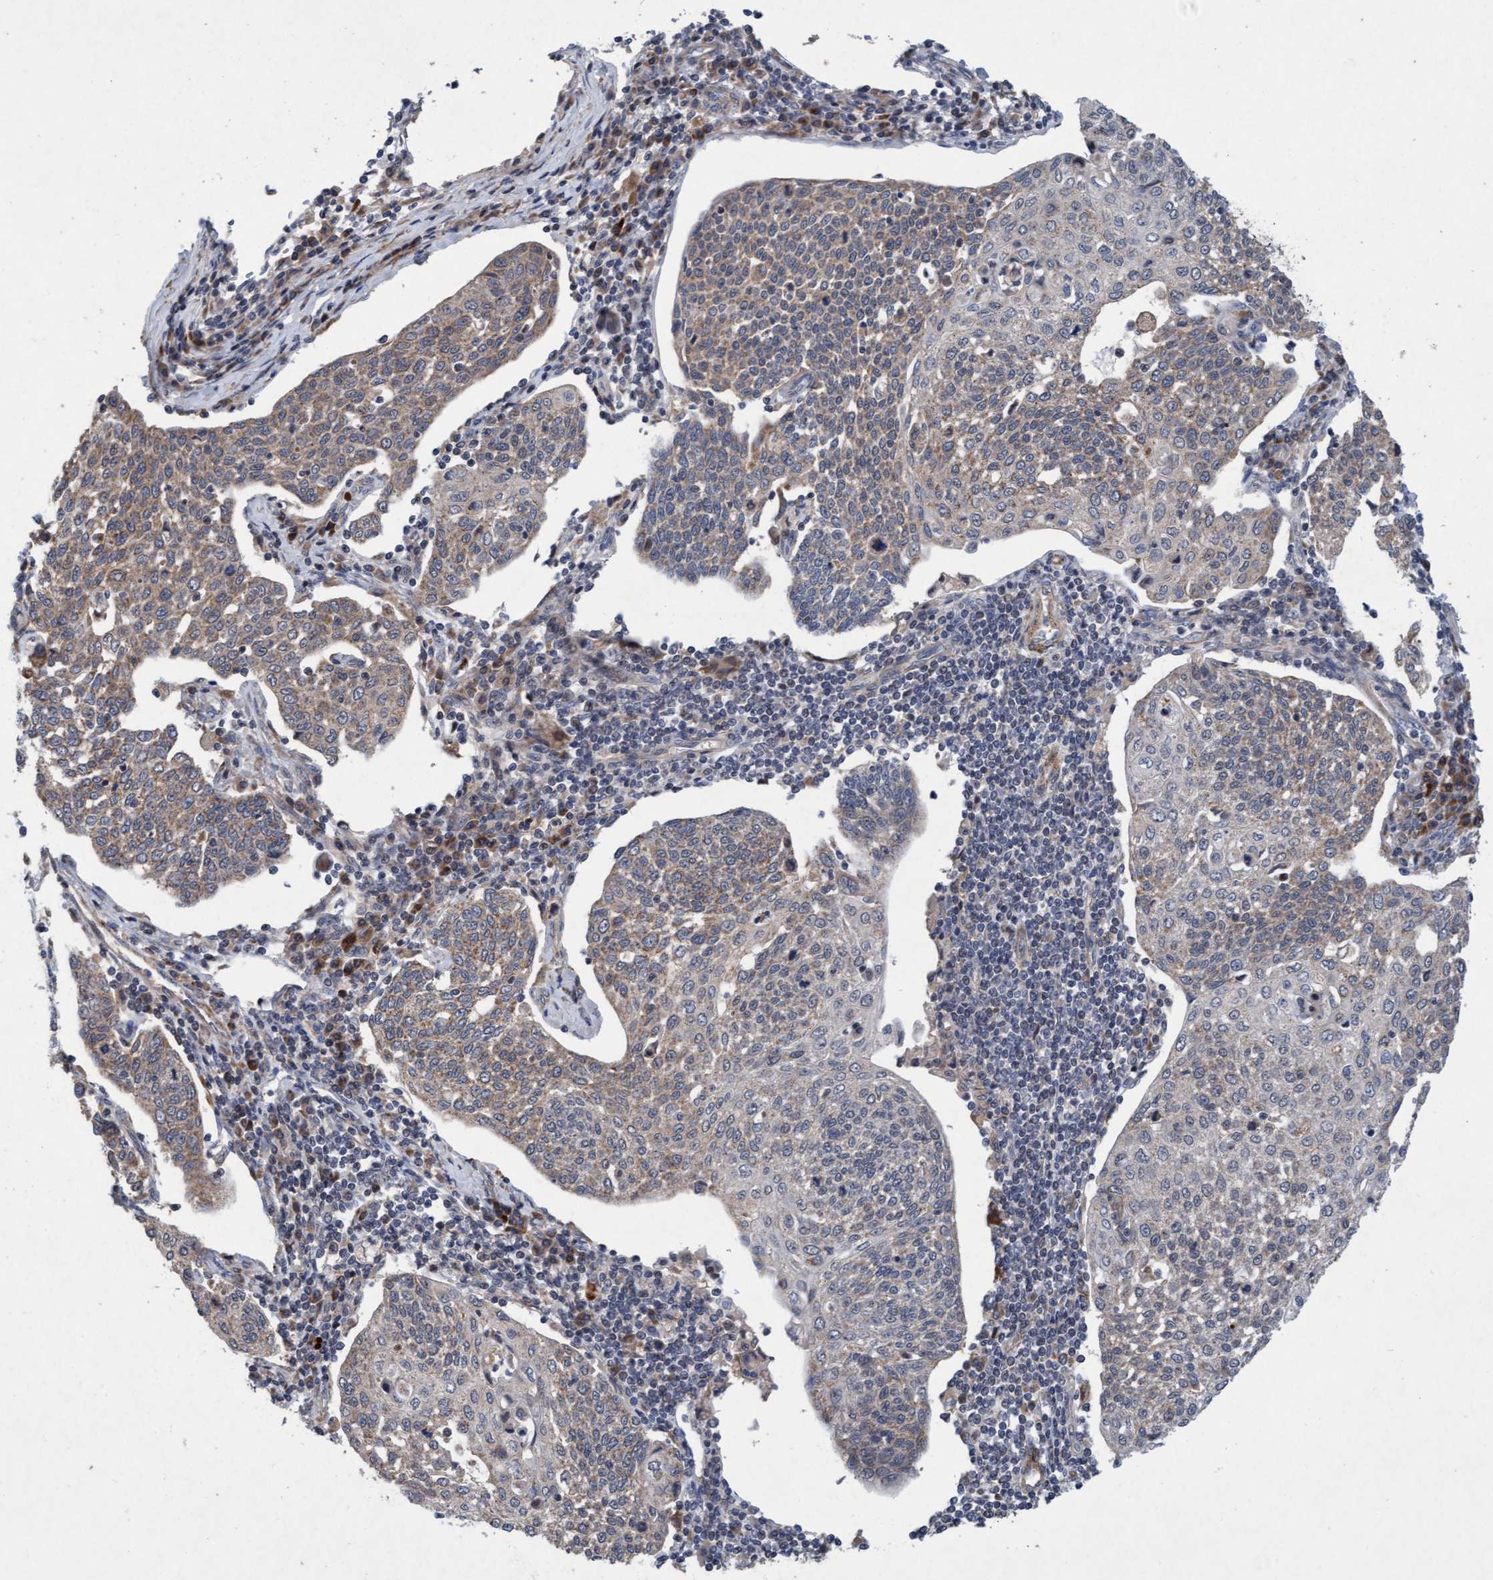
{"staining": {"intensity": "weak", "quantity": ">75%", "location": "cytoplasmic/membranous"}, "tissue": "cervical cancer", "cell_type": "Tumor cells", "image_type": "cancer", "snomed": [{"axis": "morphology", "description": "Squamous cell carcinoma, NOS"}, {"axis": "topography", "description": "Cervix"}], "caption": "Cervical cancer (squamous cell carcinoma) was stained to show a protein in brown. There is low levels of weak cytoplasmic/membranous staining in approximately >75% of tumor cells. (Stains: DAB (3,3'-diaminobenzidine) in brown, nuclei in blue, Microscopy: brightfield microscopy at high magnification).", "gene": "TMEM70", "patient": {"sex": "female", "age": 34}}